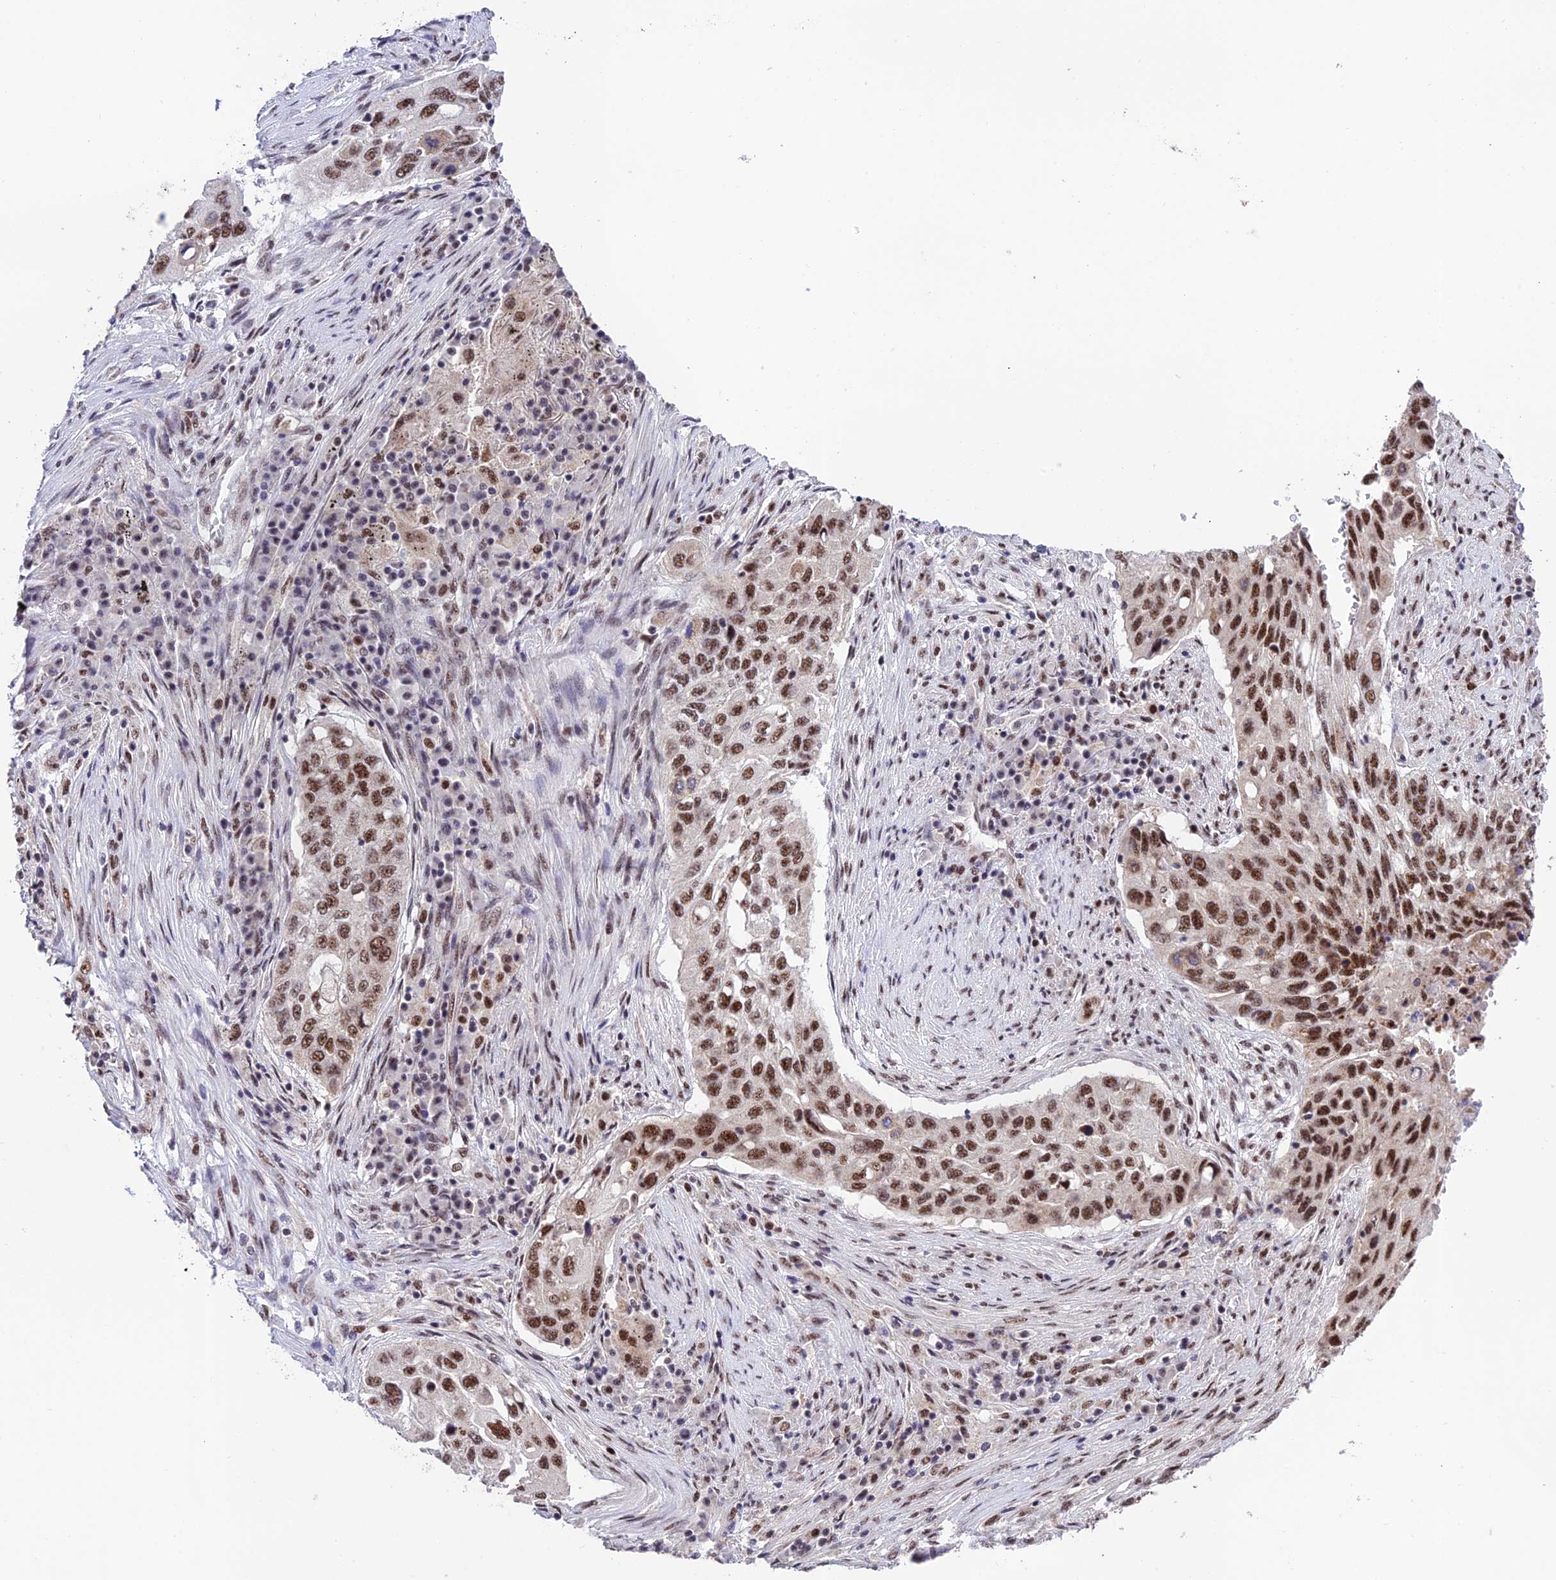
{"staining": {"intensity": "moderate", "quantity": ">75%", "location": "nuclear"}, "tissue": "lung cancer", "cell_type": "Tumor cells", "image_type": "cancer", "snomed": [{"axis": "morphology", "description": "Squamous cell carcinoma, NOS"}, {"axis": "topography", "description": "Lung"}], "caption": "Lung cancer (squamous cell carcinoma) tissue exhibits moderate nuclear staining in approximately >75% of tumor cells", "gene": "THOC7", "patient": {"sex": "female", "age": 63}}